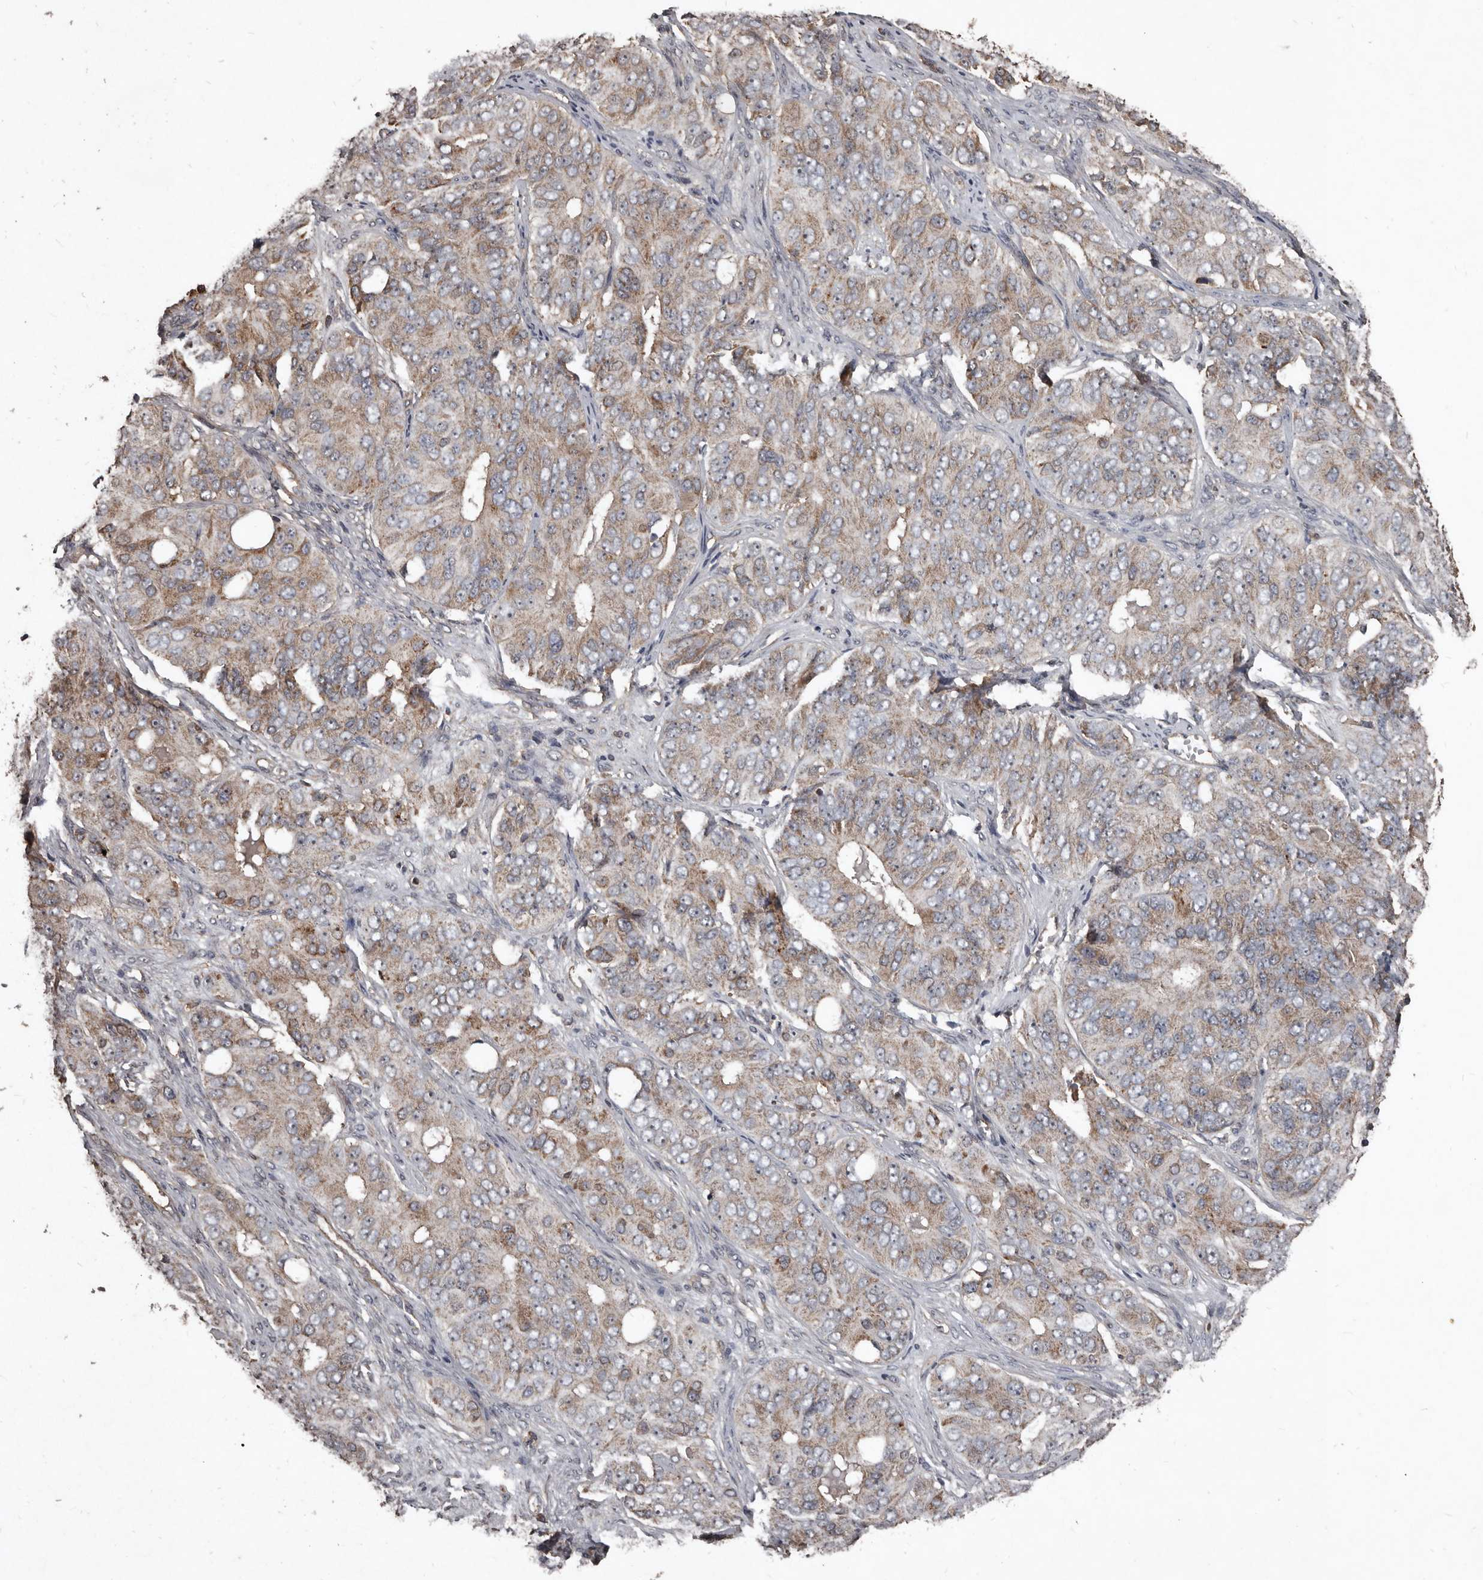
{"staining": {"intensity": "weak", "quantity": "25%-75%", "location": "cytoplasmic/membranous"}, "tissue": "ovarian cancer", "cell_type": "Tumor cells", "image_type": "cancer", "snomed": [{"axis": "morphology", "description": "Carcinoma, endometroid"}, {"axis": "topography", "description": "Ovary"}], "caption": "Weak cytoplasmic/membranous protein staining is present in about 25%-75% of tumor cells in endometroid carcinoma (ovarian).", "gene": "GREB1", "patient": {"sex": "female", "age": 51}}